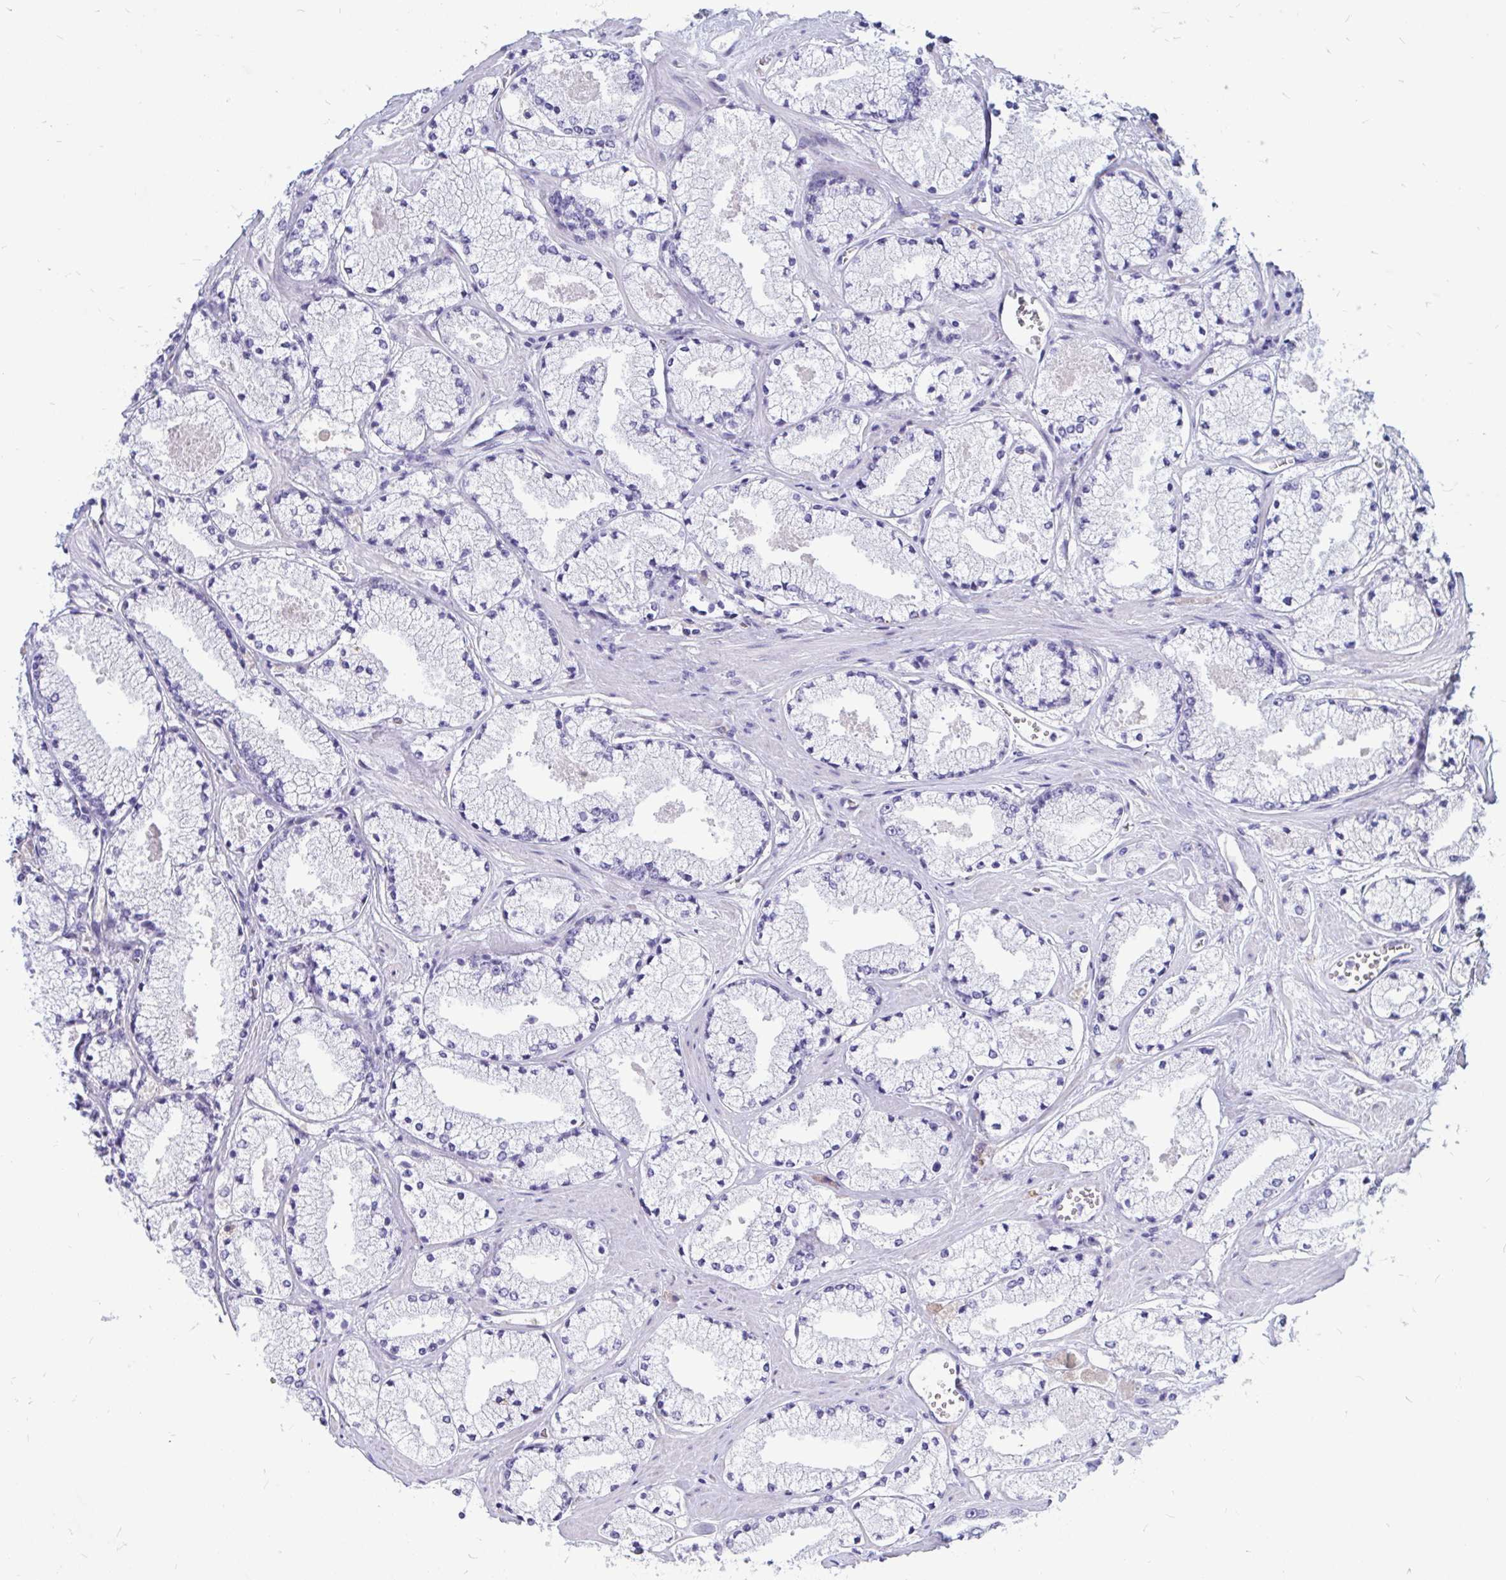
{"staining": {"intensity": "negative", "quantity": "none", "location": "none"}, "tissue": "prostate cancer", "cell_type": "Tumor cells", "image_type": "cancer", "snomed": [{"axis": "morphology", "description": "Adenocarcinoma, High grade"}, {"axis": "topography", "description": "Prostate"}], "caption": "Tumor cells are negative for protein expression in human adenocarcinoma (high-grade) (prostate).", "gene": "IGSF5", "patient": {"sex": "male", "age": 63}}